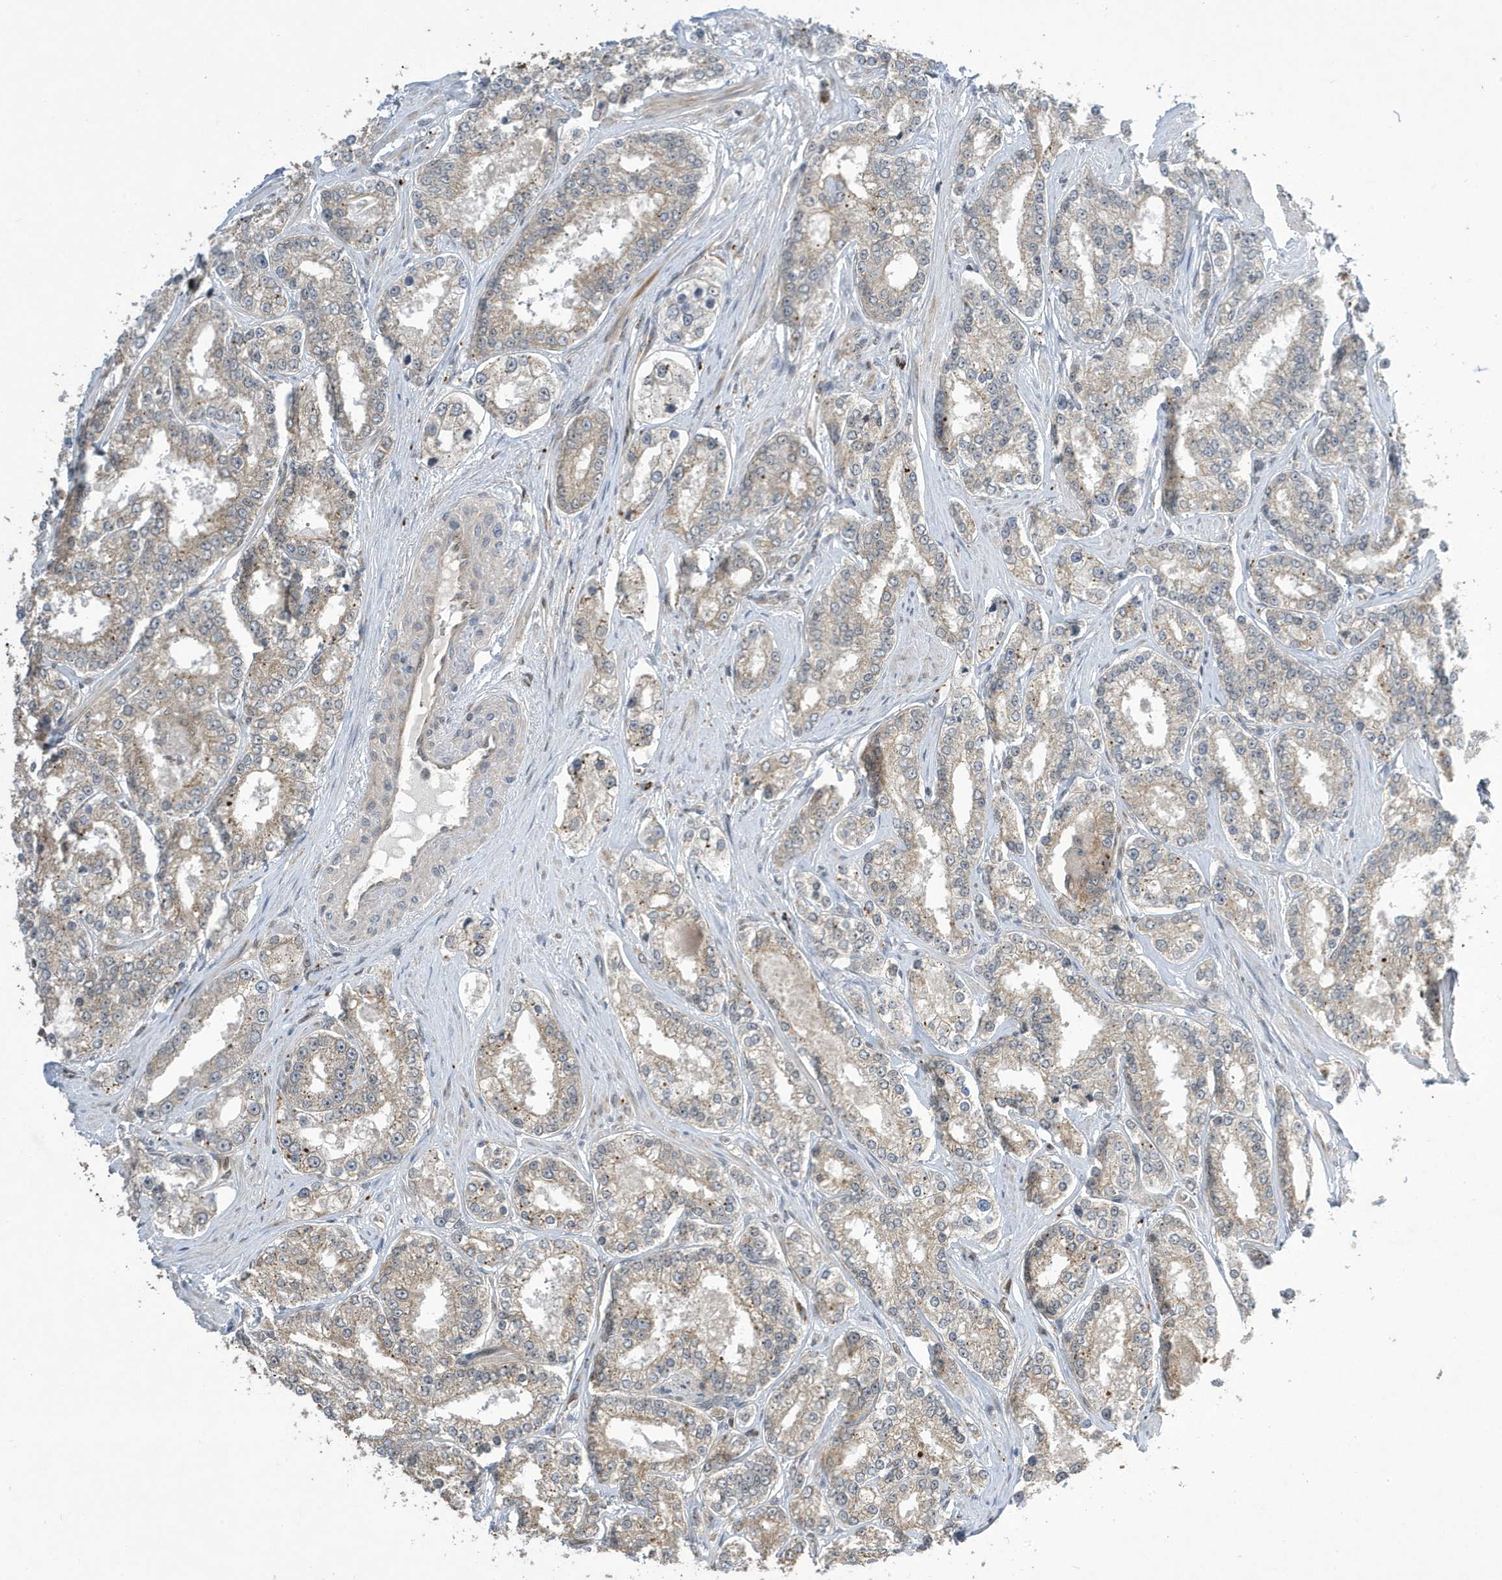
{"staining": {"intensity": "negative", "quantity": "none", "location": "none"}, "tissue": "prostate cancer", "cell_type": "Tumor cells", "image_type": "cancer", "snomed": [{"axis": "morphology", "description": "Normal tissue, NOS"}, {"axis": "morphology", "description": "Adenocarcinoma, High grade"}, {"axis": "topography", "description": "Prostate"}], "caption": "The image displays no significant staining in tumor cells of prostate adenocarcinoma (high-grade).", "gene": "NCOA7", "patient": {"sex": "male", "age": 83}}